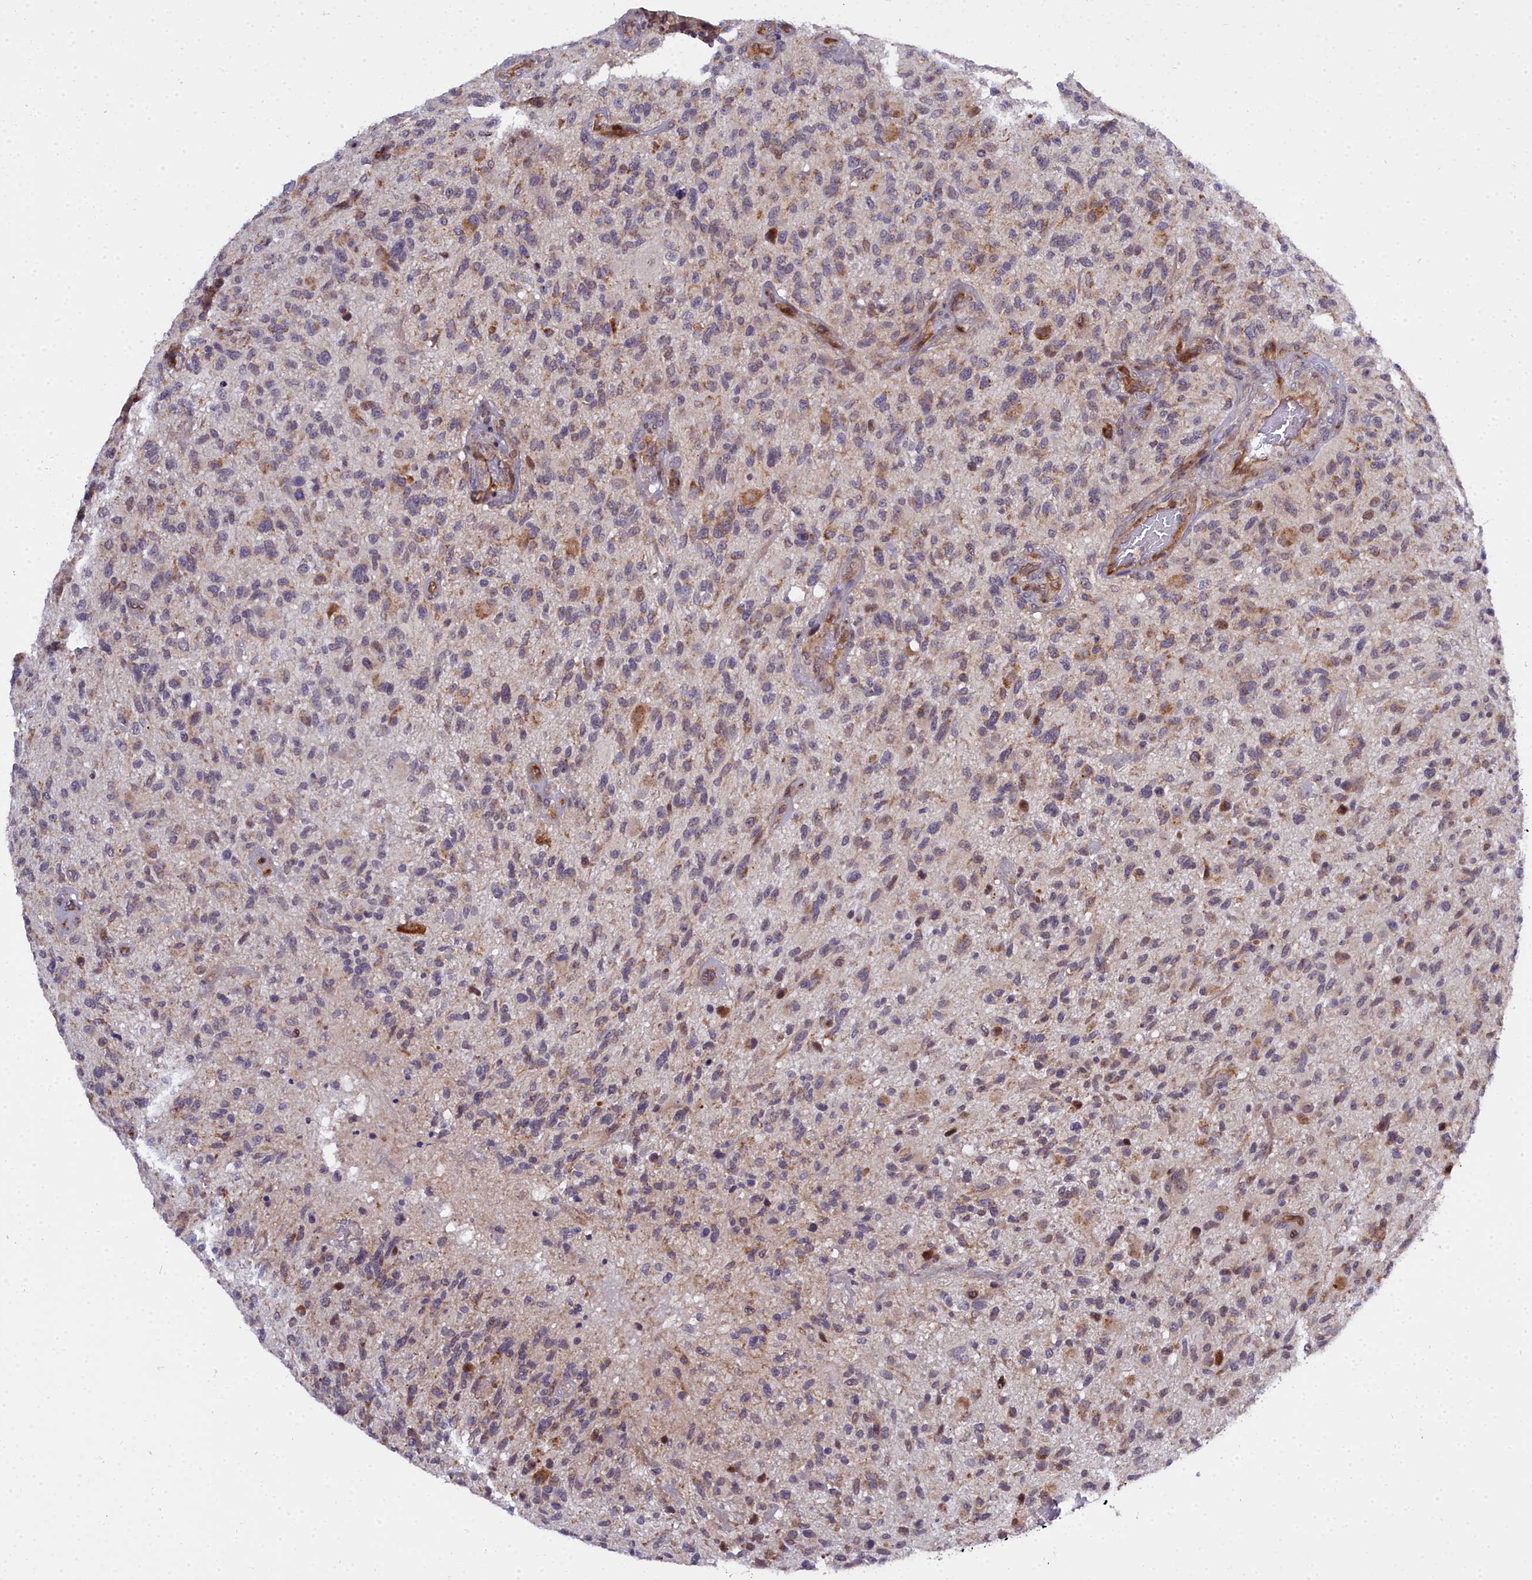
{"staining": {"intensity": "weak", "quantity": "25%-75%", "location": "cytoplasmic/membranous,nuclear"}, "tissue": "glioma", "cell_type": "Tumor cells", "image_type": "cancer", "snomed": [{"axis": "morphology", "description": "Glioma, malignant, High grade"}, {"axis": "topography", "description": "Brain"}], "caption": "Malignant glioma (high-grade) was stained to show a protein in brown. There is low levels of weak cytoplasmic/membranous and nuclear staining in about 25%-75% of tumor cells.", "gene": "MRPS11", "patient": {"sex": "male", "age": 47}}